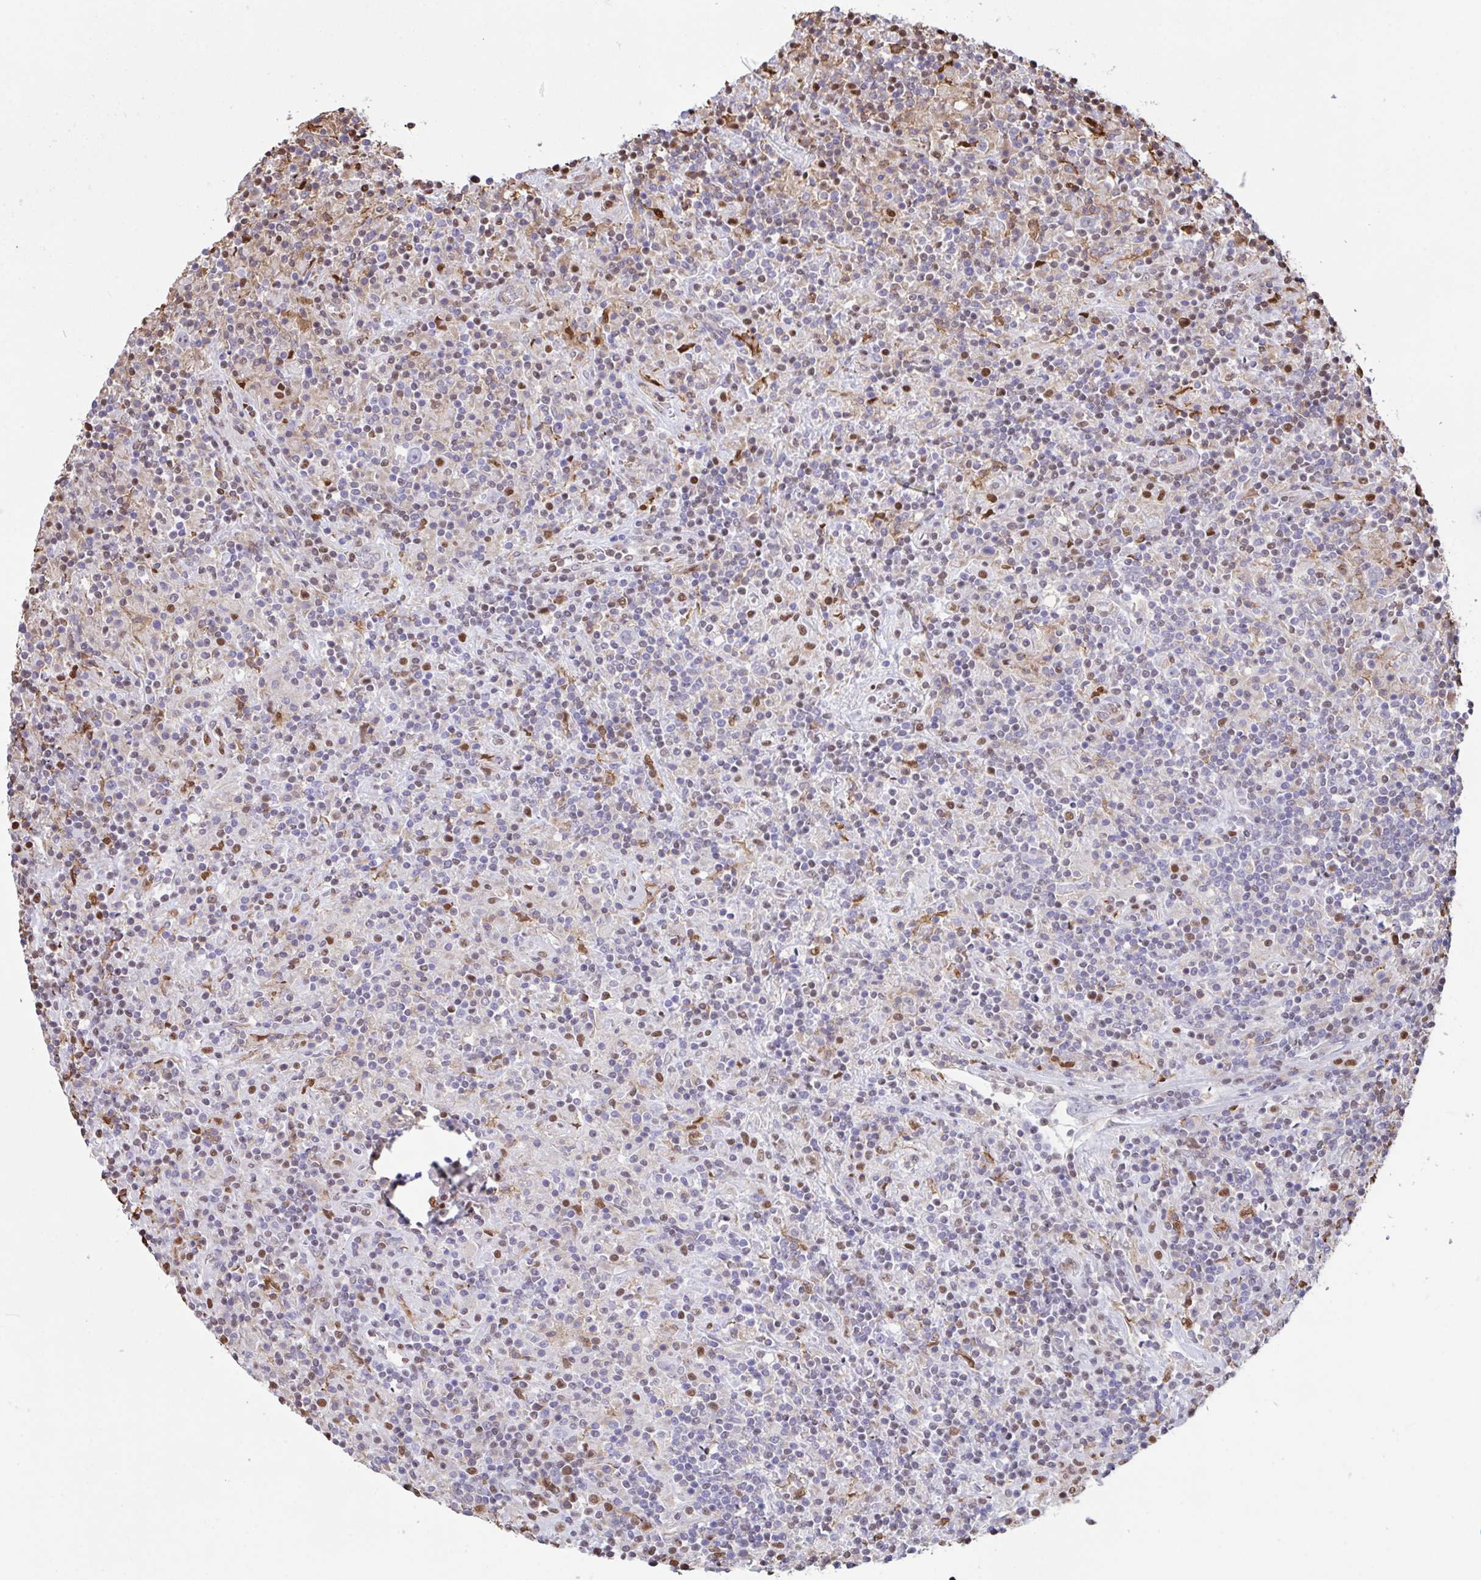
{"staining": {"intensity": "negative", "quantity": "none", "location": "none"}, "tissue": "lymphoma", "cell_type": "Tumor cells", "image_type": "cancer", "snomed": [{"axis": "morphology", "description": "Hodgkin's disease, NOS"}, {"axis": "topography", "description": "Lymph node"}], "caption": "Immunohistochemistry (IHC) of Hodgkin's disease exhibits no positivity in tumor cells.", "gene": "BTBD10", "patient": {"sex": "male", "age": 70}}